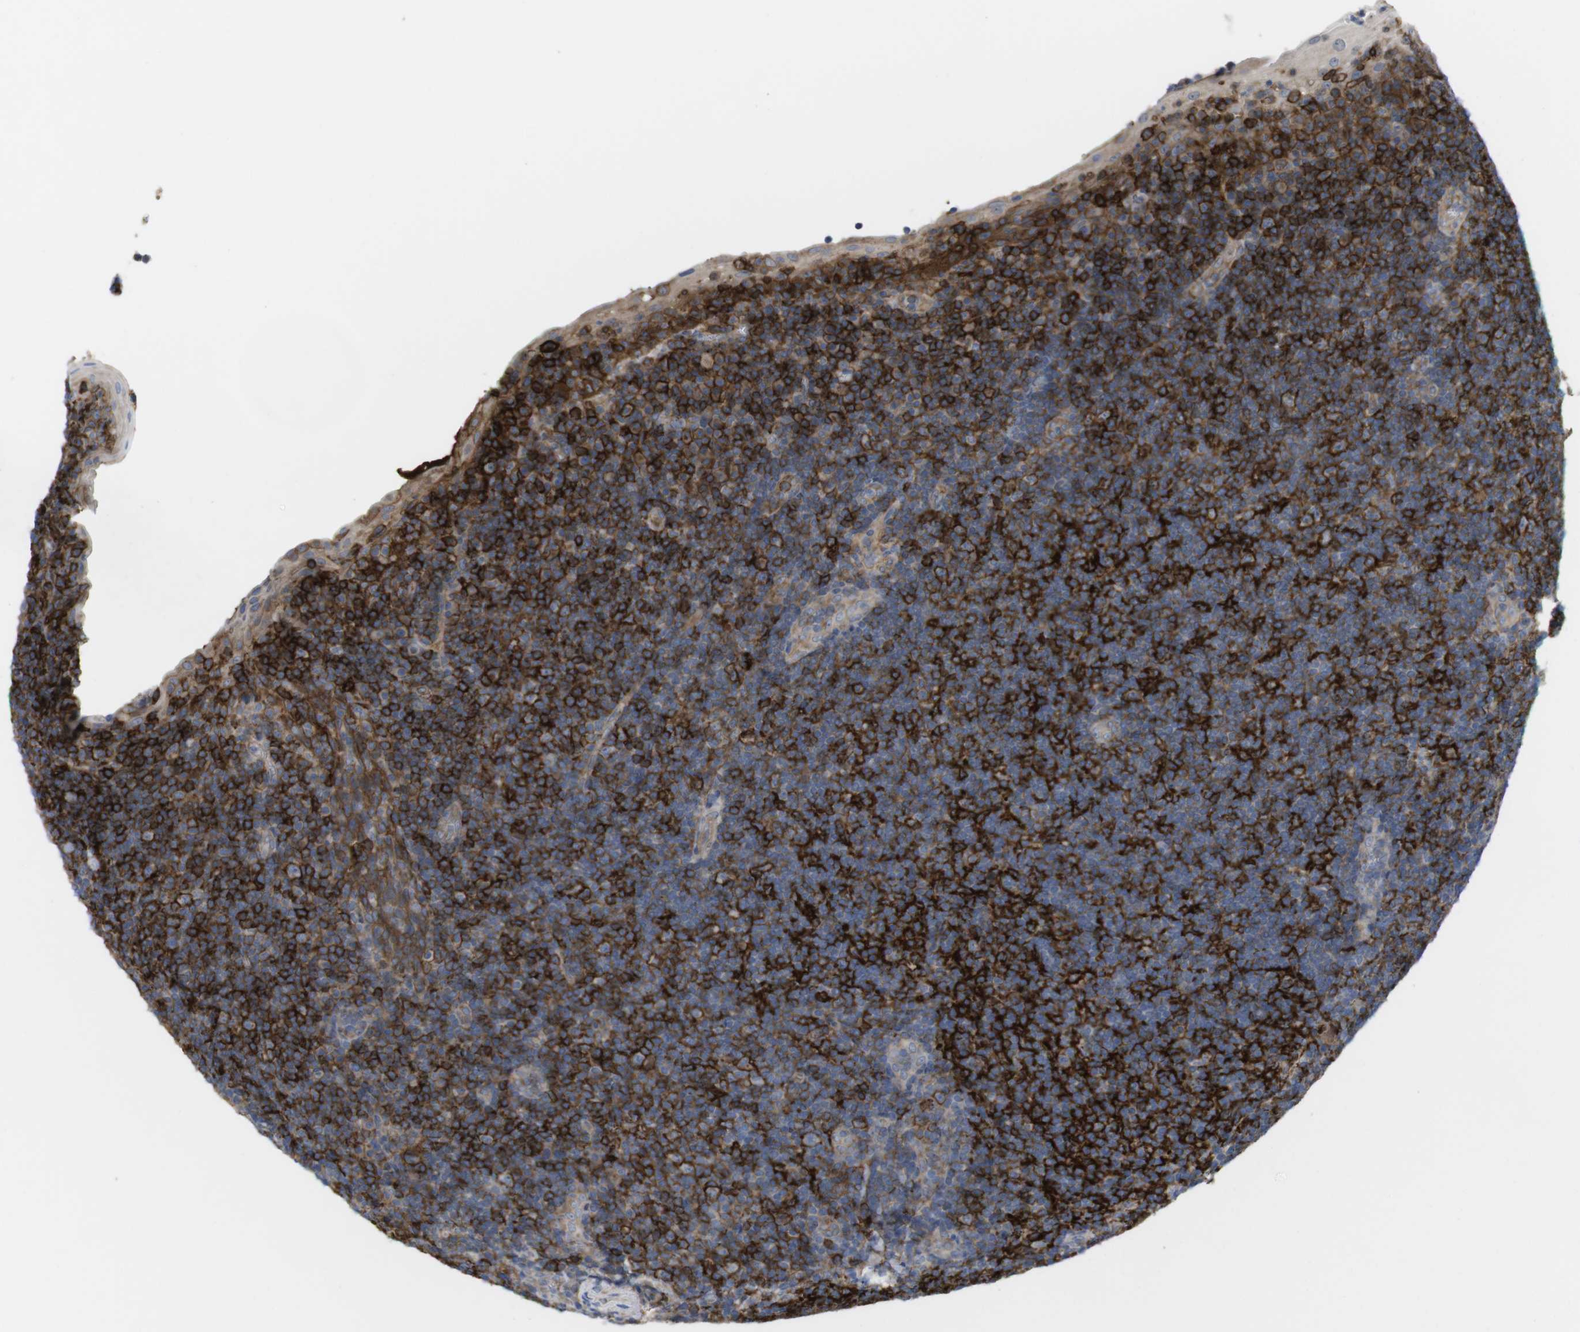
{"staining": {"intensity": "strong", "quantity": "25%-75%", "location": "cytoplasmic/membranous"}, "tissue": "tonsil", "cell_type": "Germinal center cells", "image_type": "normal", "snomed": [{"axis": "morphology", "description": "Normal tissue, NOS"}, {"axis": "topography", "description": "Tonsil"}], "caption": "This is an image of immunohistochemistry (IHC) staining of normal tonsil, which shows strong expression in the cytoplasmic/membranous of germinal center cells.", "gene": "CCR6", "patient": {"sex": "male", "age": 37}}